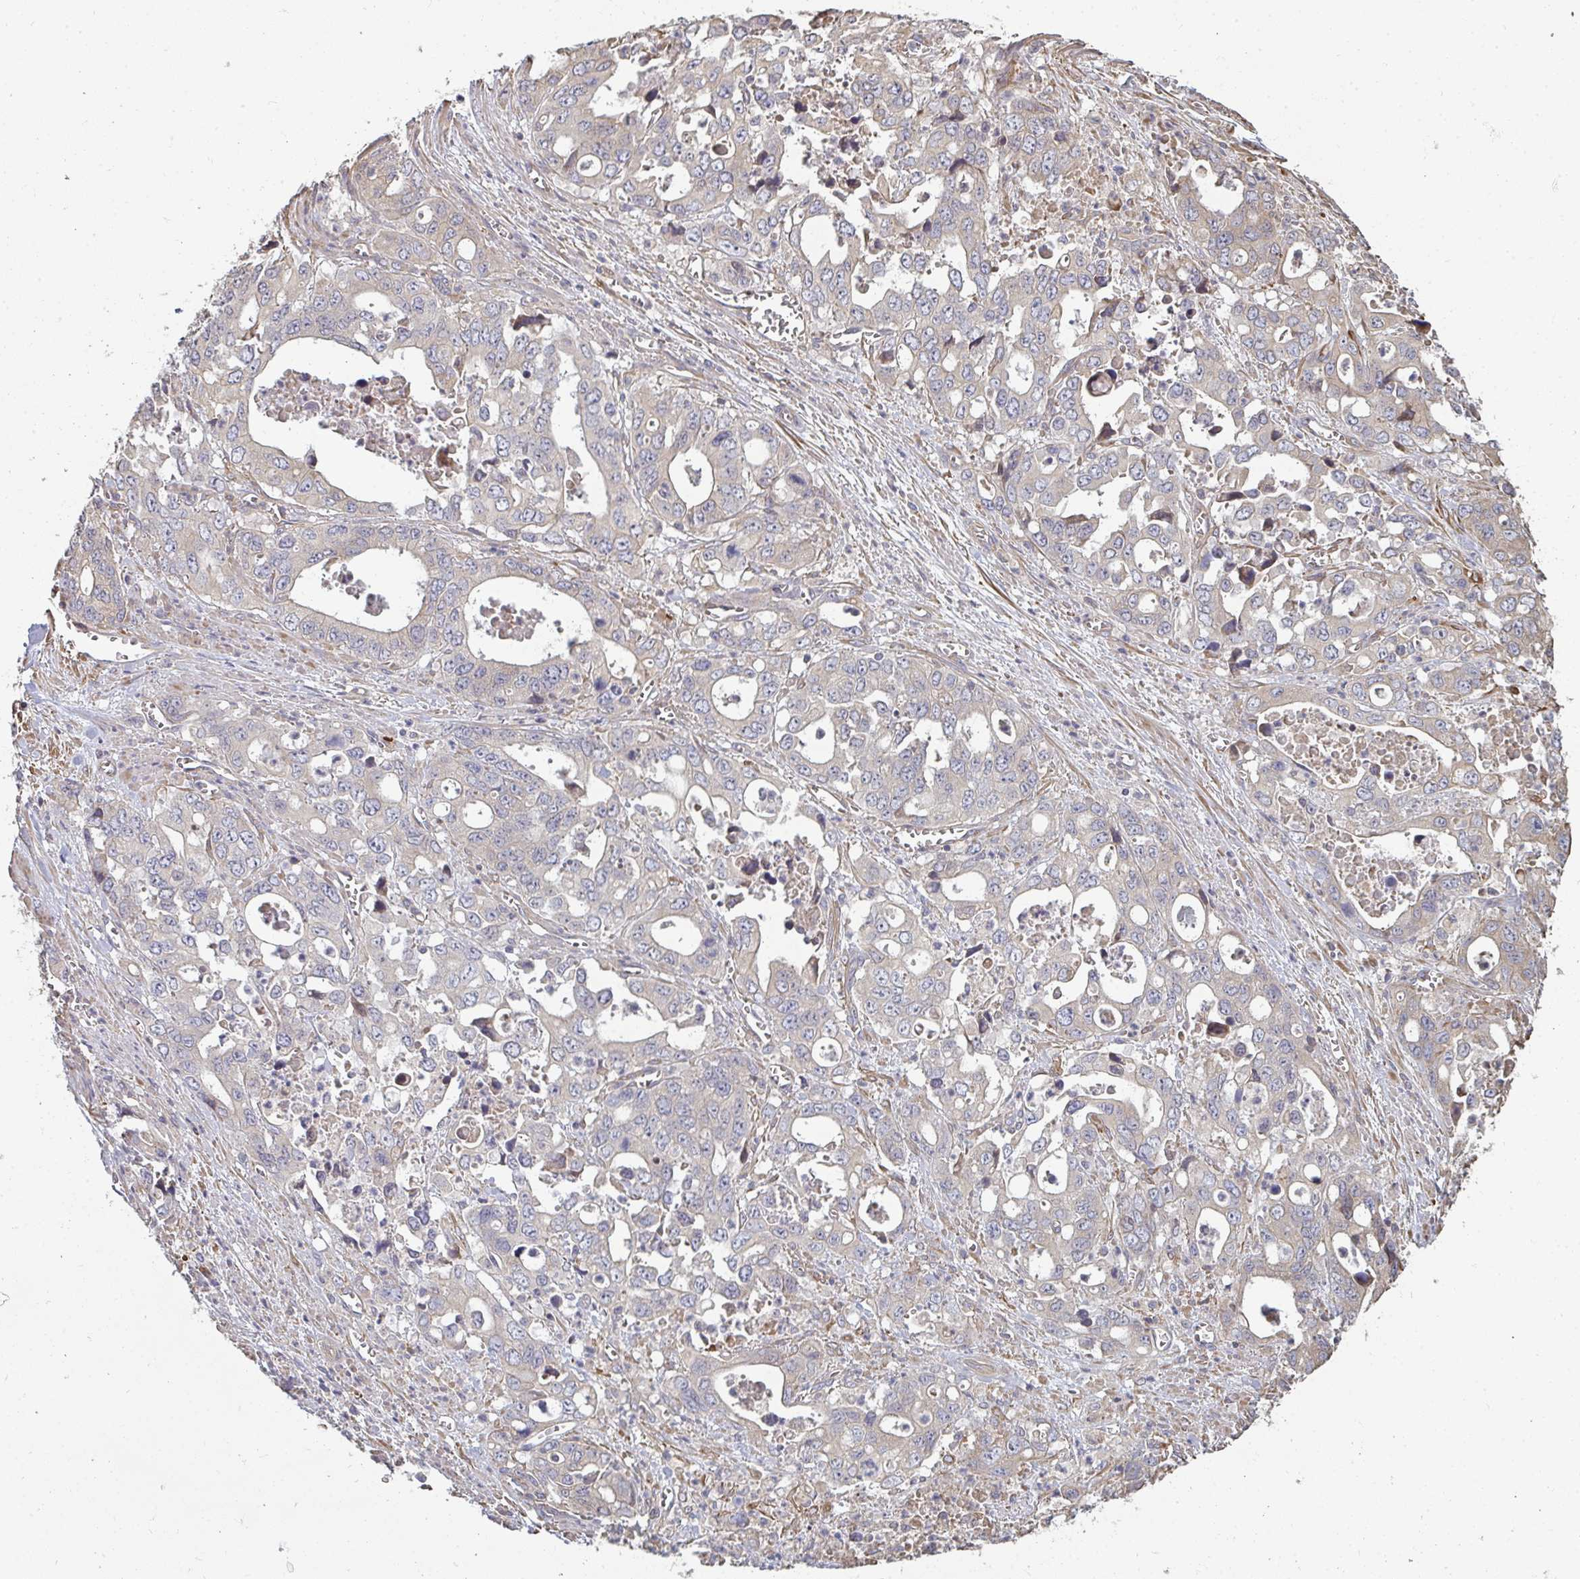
{"staining": {"intensity": "weak", "quantity": "<25%", "location": "cytoplasmic/membranous"}, "tissue": "stomach cancer", "cell_type": "Tumor cells", "image_type": "cancer", "snomed": [{"axis": "morphology", "description": "Adenocarcinoma, NOS"}, {"axis": "topography", "description": "Stomach, upper"}], "caption": "There is no significant staining in tumor cells of stomach adenocarcinoma.", "gene": "ZFYVE28", "patient": {"sex": "male", "age": 74}}